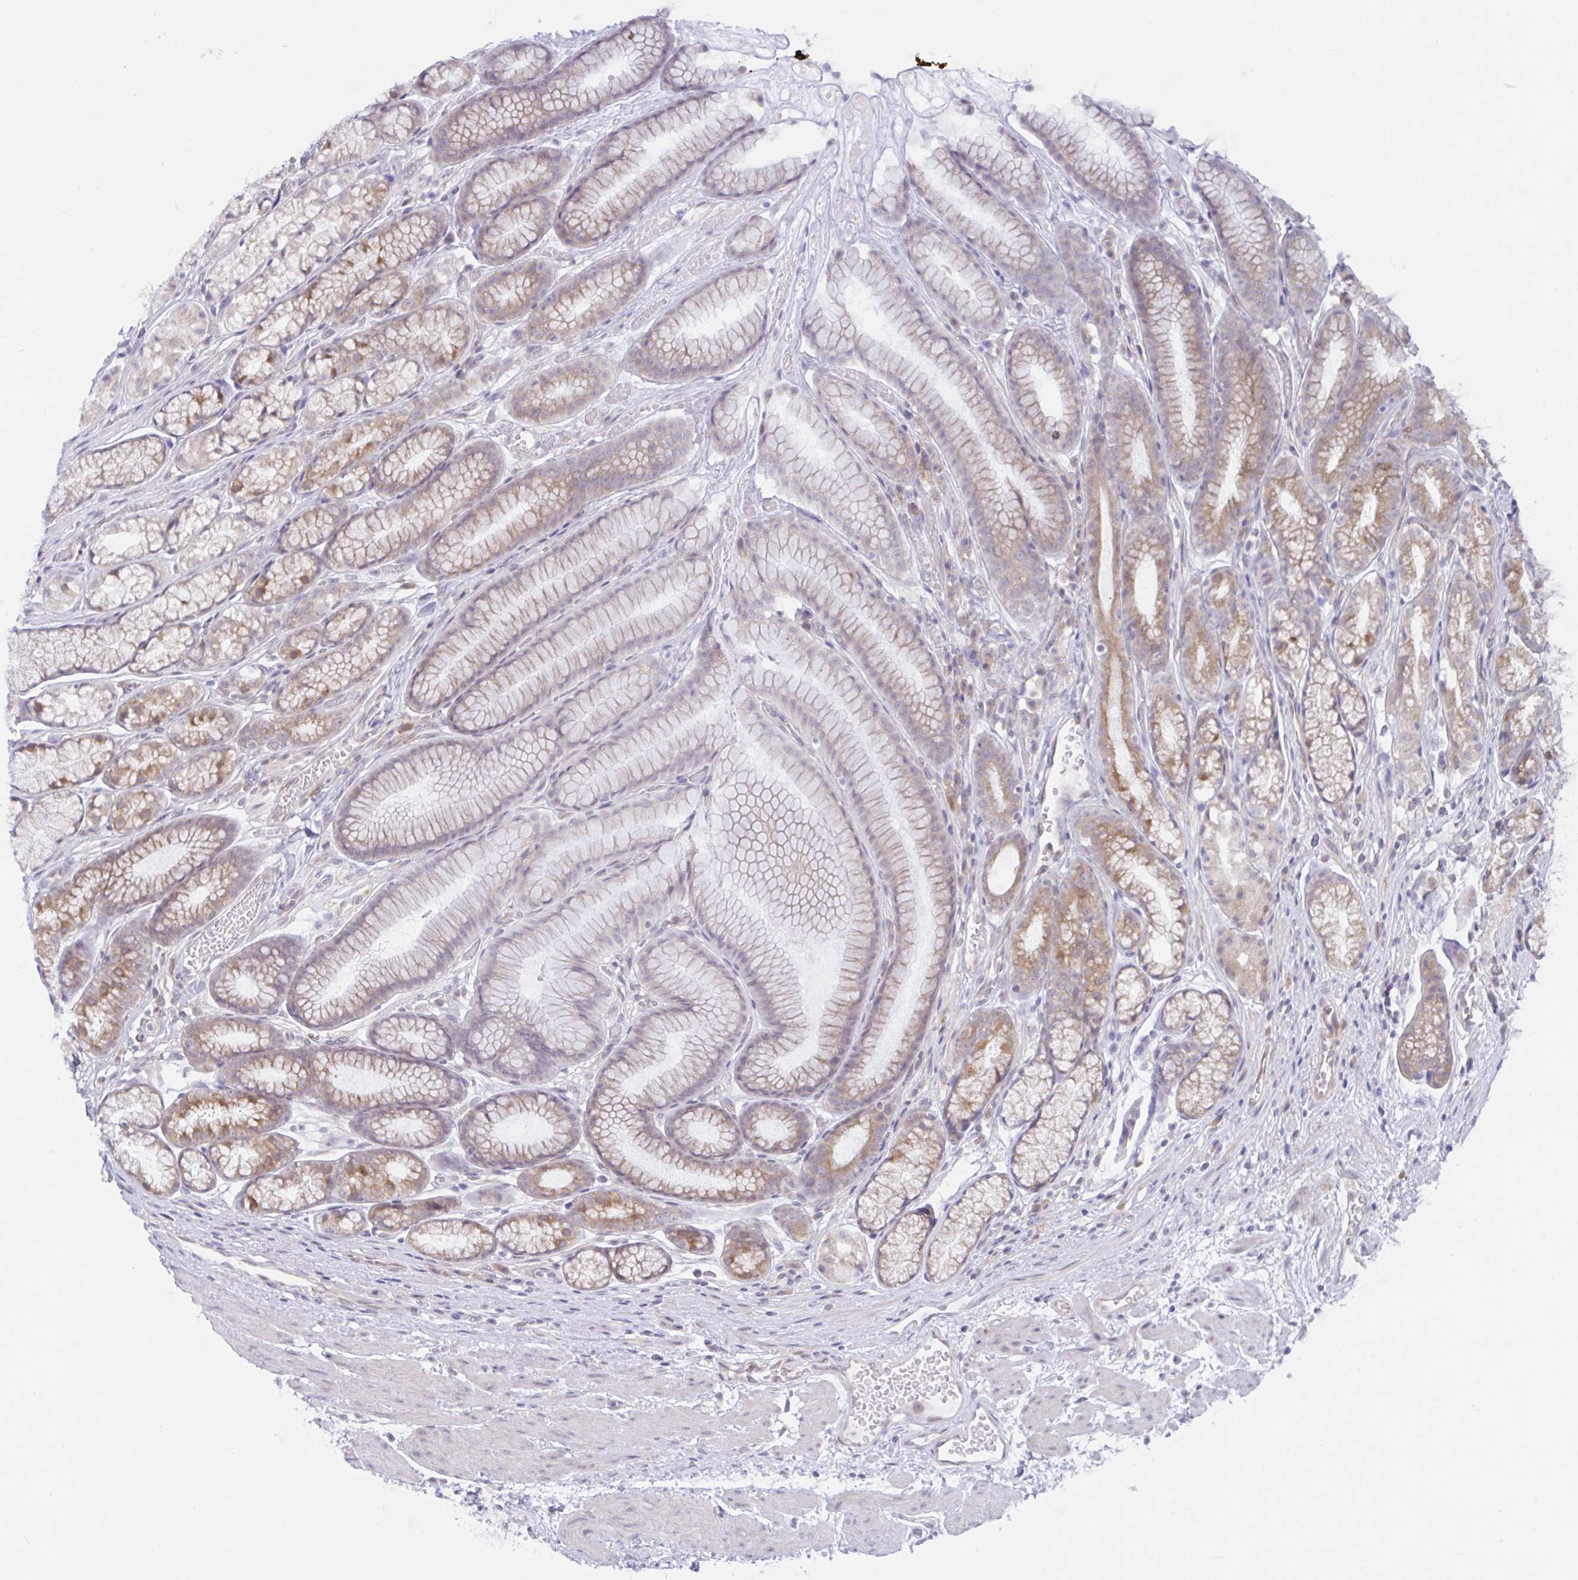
{"staining": {"intensity": "moderate", "quantity": "<25%", "location": "cytoplasmic/membranous"}, "tissue": "stomach", "cell_type": "Glandular cells", "image_type": "normal", "snomed": [{"axis": "morphology", "description": "Normal tissue, NOS"}, {"axis": "topography", "description": "Smooth muscle"}, {"axis": "topography", "description": "Stomach"}], "caption": "IHC photomicrograph of normal stomach: human stomach stained using IHC reveals low levels of moderate protein expression localized specifically in the cytoplasmic/membranous of glandular cells, appearing as a cytoplasmic/membranous brown color.", "gene": "CAMLG", "patient": {"sex": "male", "age": 70}}